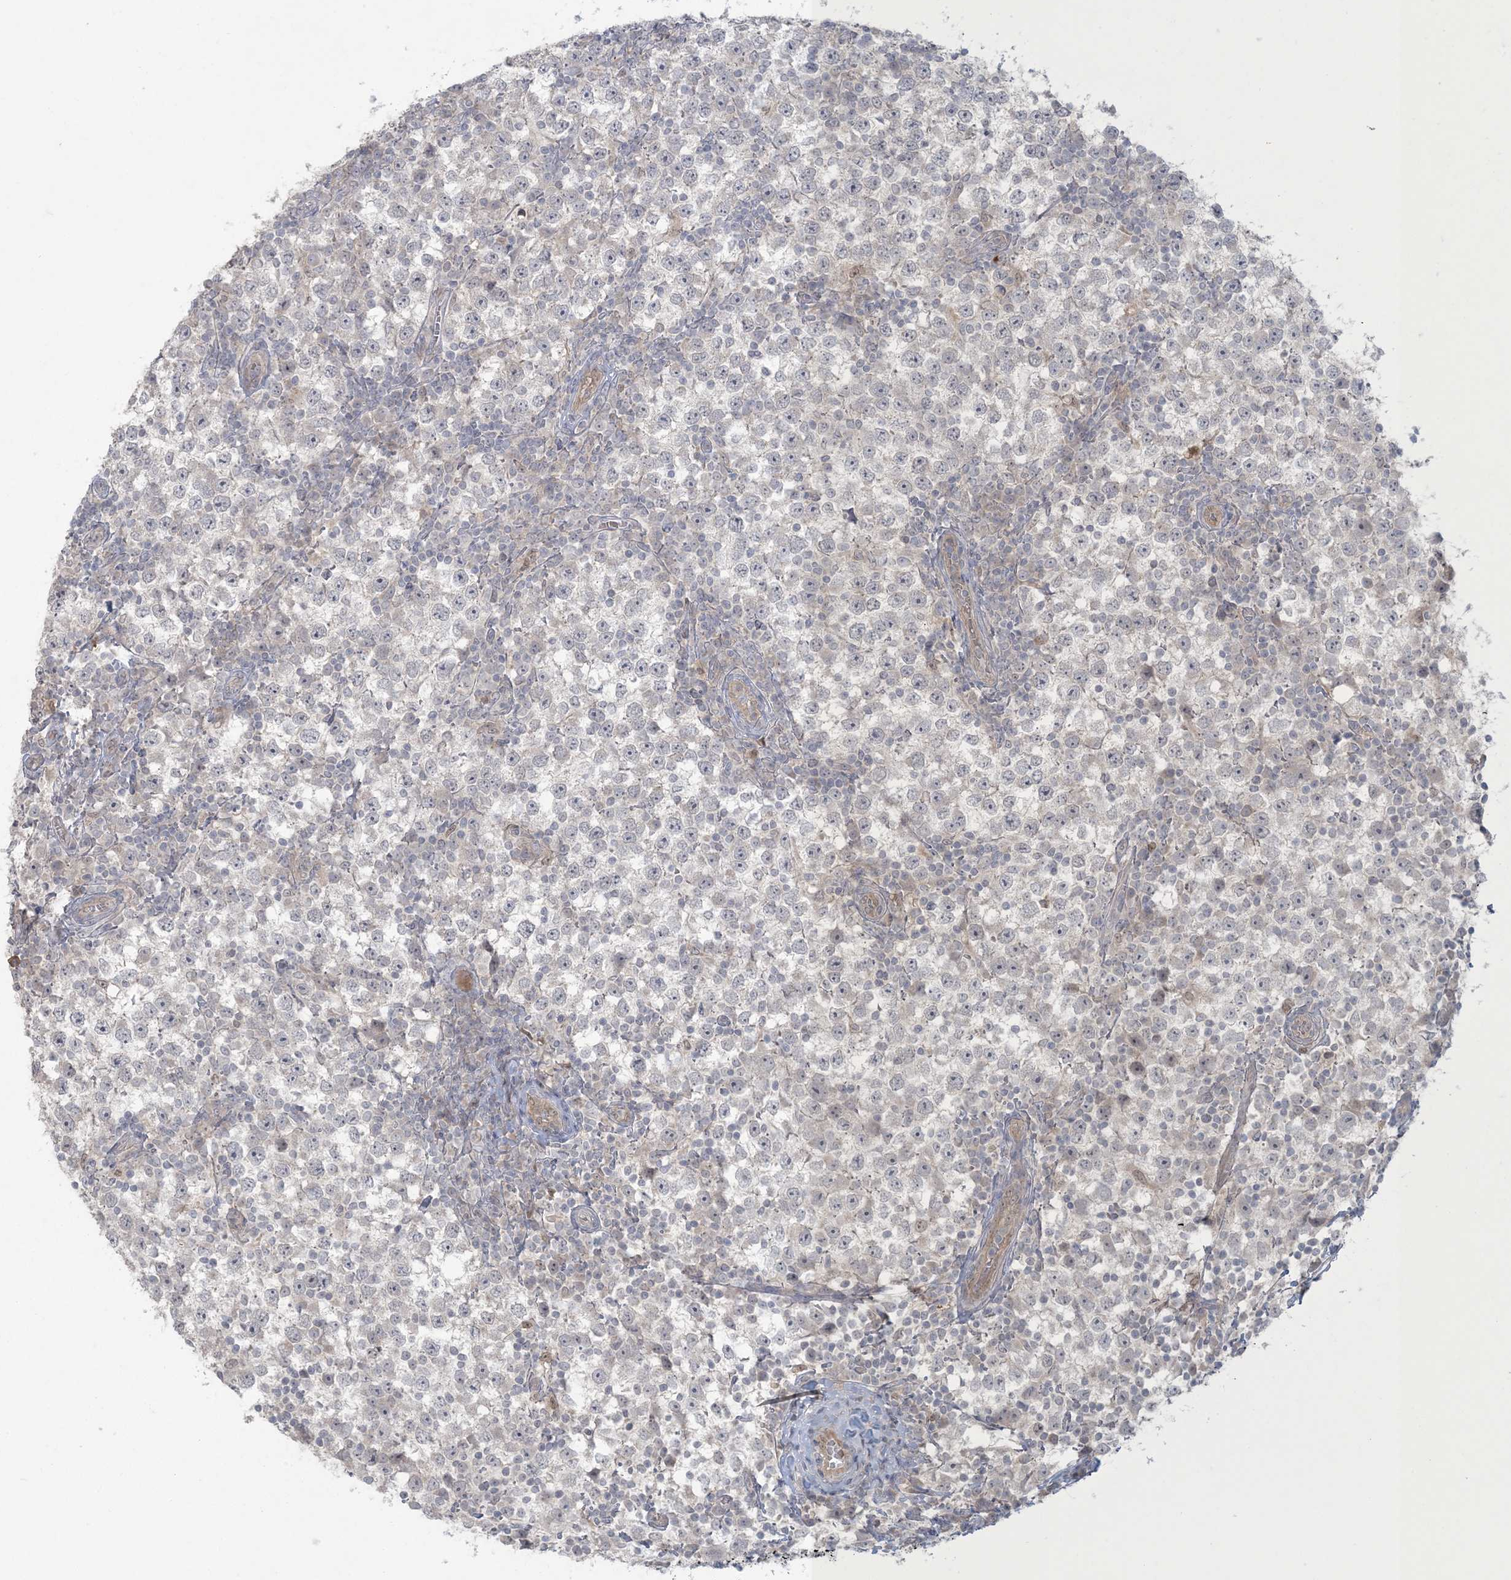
{"staining": {"intensity": "negative", "quantity": "none", "location": "none"}, "tissue": "testis cancer", "cell_type": "Tumor cells", "image_type": "cancer", "snomed": [{"axis": "morphology", "description": "Seminoma, NOS"}, {"axis": "topography", "description": "Testis"}], "caption": "This is an IHC photomicrograph of human testis cancer. There is no staining in tumor cells.", "gene": "NRBP2", "patient": {"sex": "male", "age": 65}}